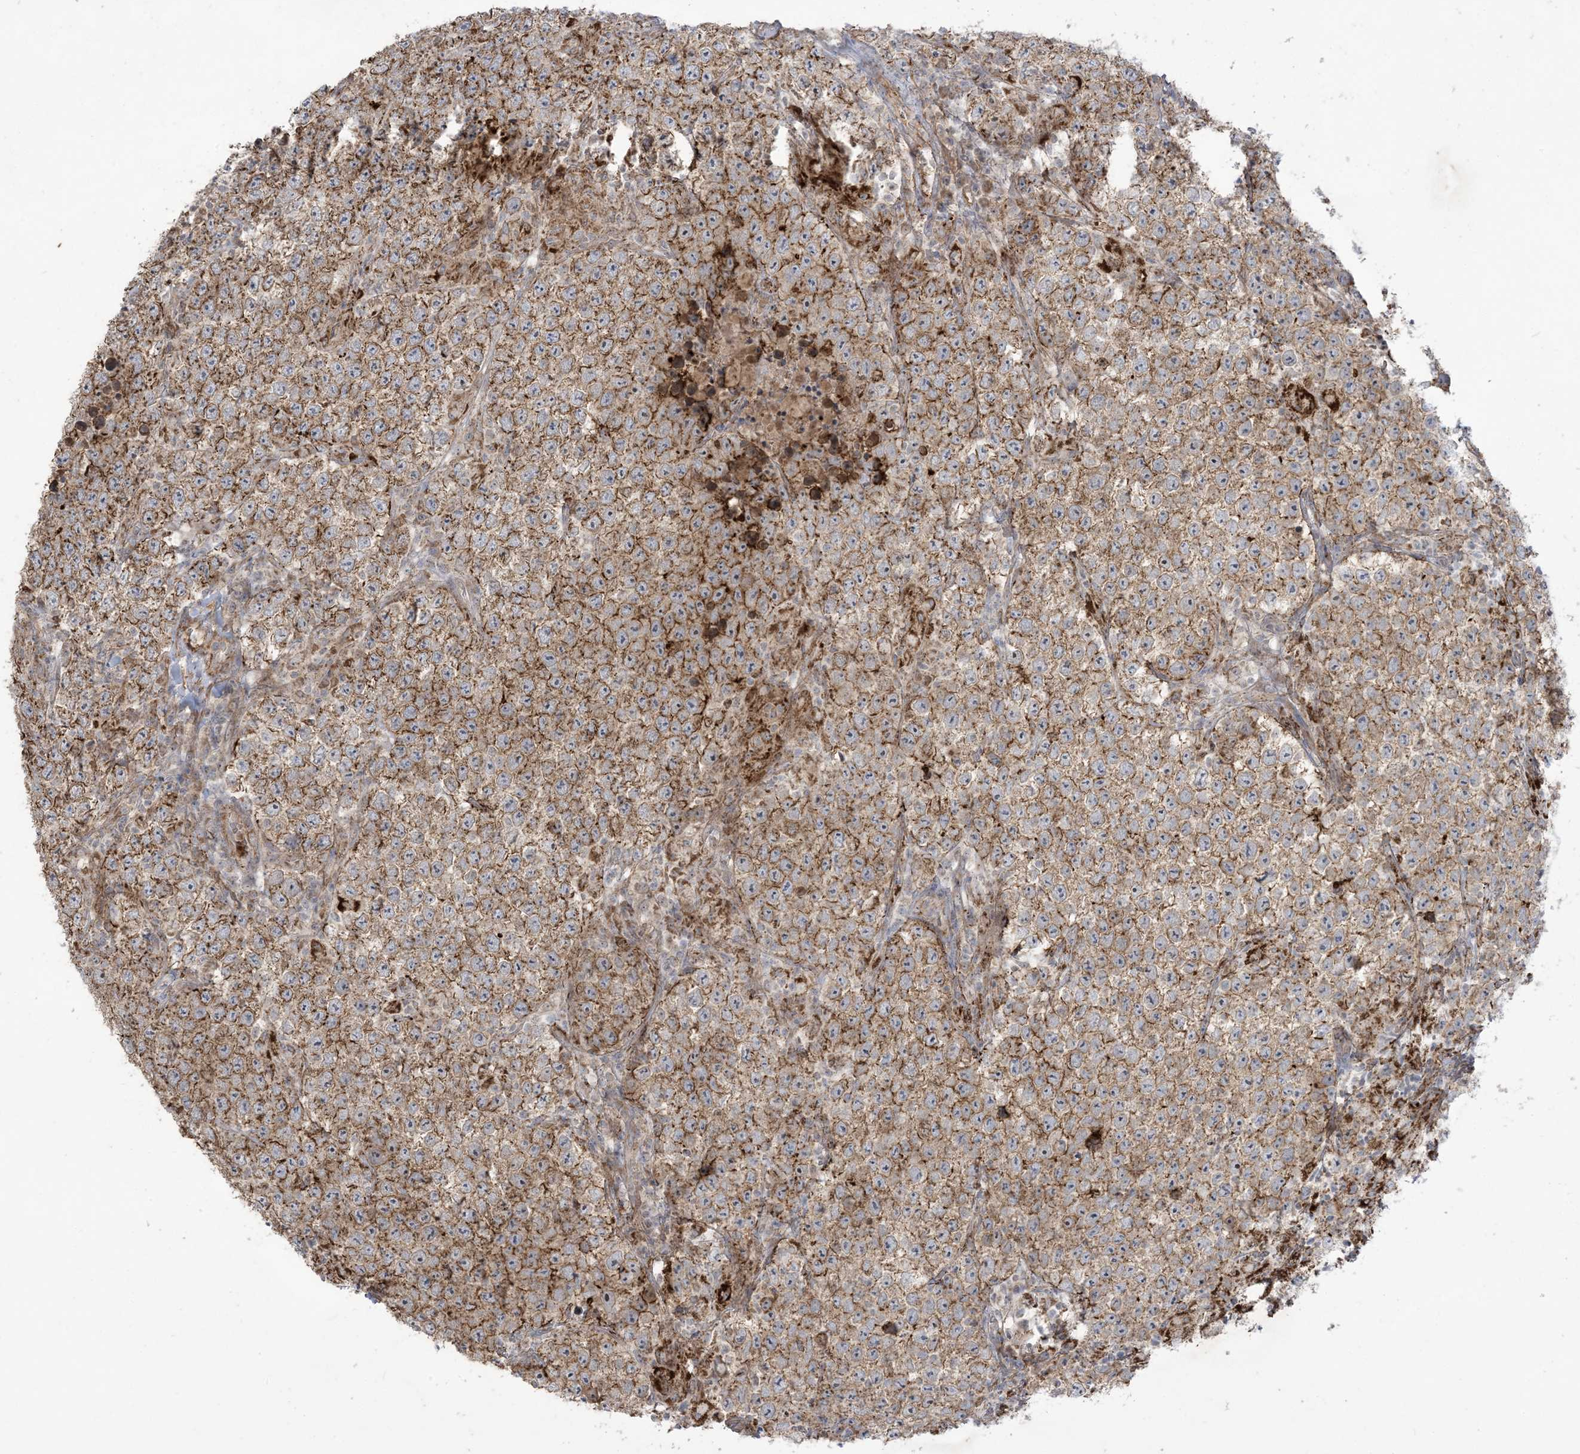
{"staining": {"intensity": "moderate", "quantity": ">75%", "location": "cytoplasmic/membranous"}, "tissue": "testis cancer", "cell_type": "Tumor cells", "image_type": "cancer", "snomed": [{"axis": "morphology", "description": "Normal tissue, NOS"}, {"axis": "morphology", "description": "Urothelial carcinoma, High grade"}, {"axis": "morphology", "description": "Seminoma, NOS"}, {"axis": "morphology", "description": "Carcinoma, Embryonal, NOS"}, {"axis": "topography", "description": "Urinary bladder"}, {"axis": "topography", "description": "Testis"}], "caption": "Seminoma (testis) tissue shows moderate cytoplasmic/membranous expression in approximately >75% of tumor cells", "gene": "KLHL18", "patient": {"sex": "male", "age": 41}}